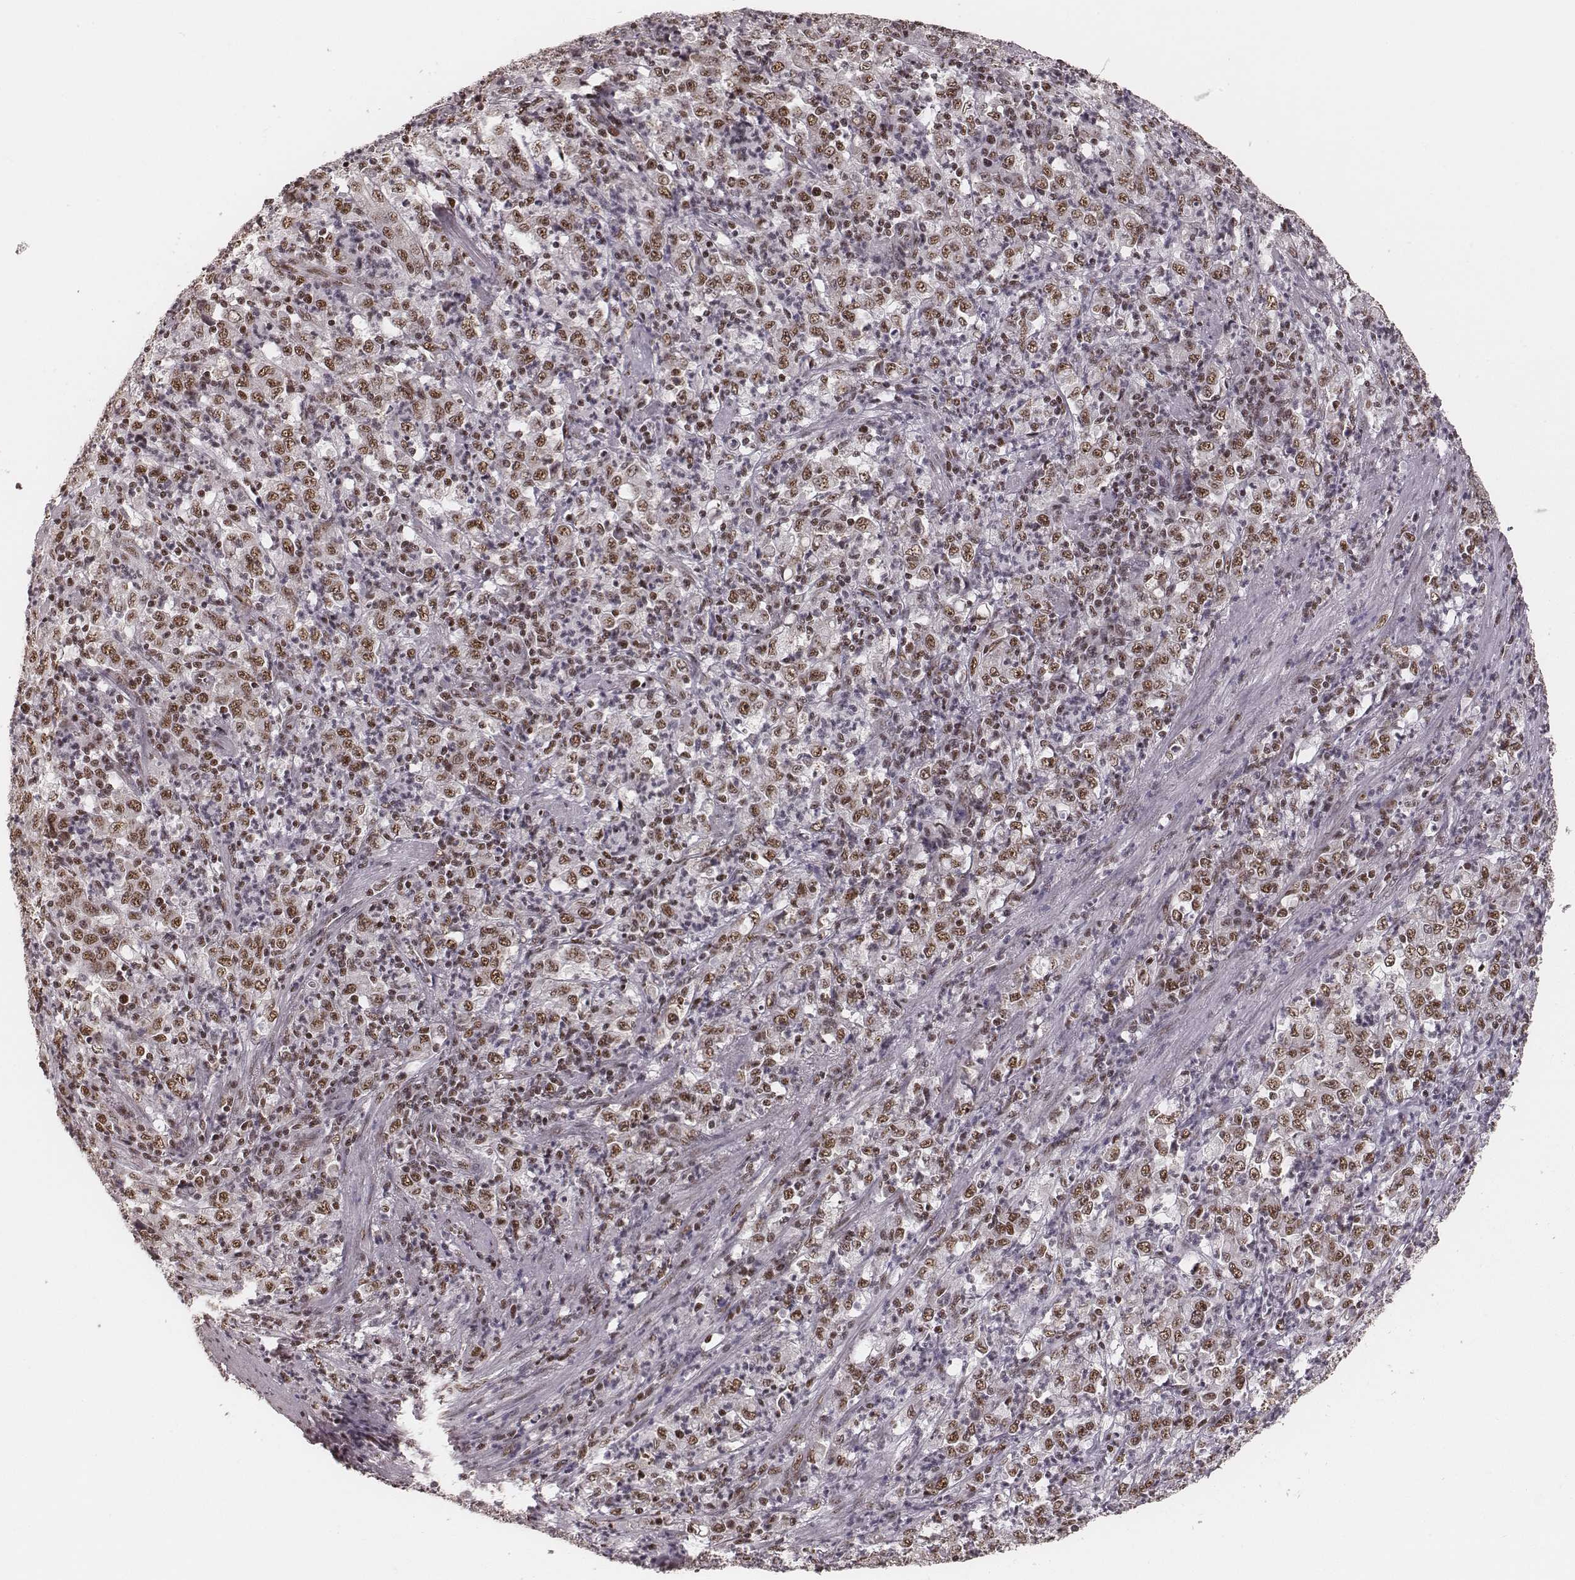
{"staining": {"intensity": "moderate", "quantity": ">75%", "location": "nuclear"}, "tissue": "stomach cancer", "cell_type": "Tumor cells", "image_type": "cancer", "snomed": [{"axis": "morphology", "description": "Adenocarcinoma, NOS"}, {"axis": "topography", "description": "Stomach, lower"}], "caption": "A brown stain labels moderate nuclear staining of a protein in stomach cancer (adenocarcinoma) tumor cells. The protein is shown in brown color, while the nuclei are stained blue.", "gene": "LUC7L", "patient": {"sex": "female", "age": 71}}